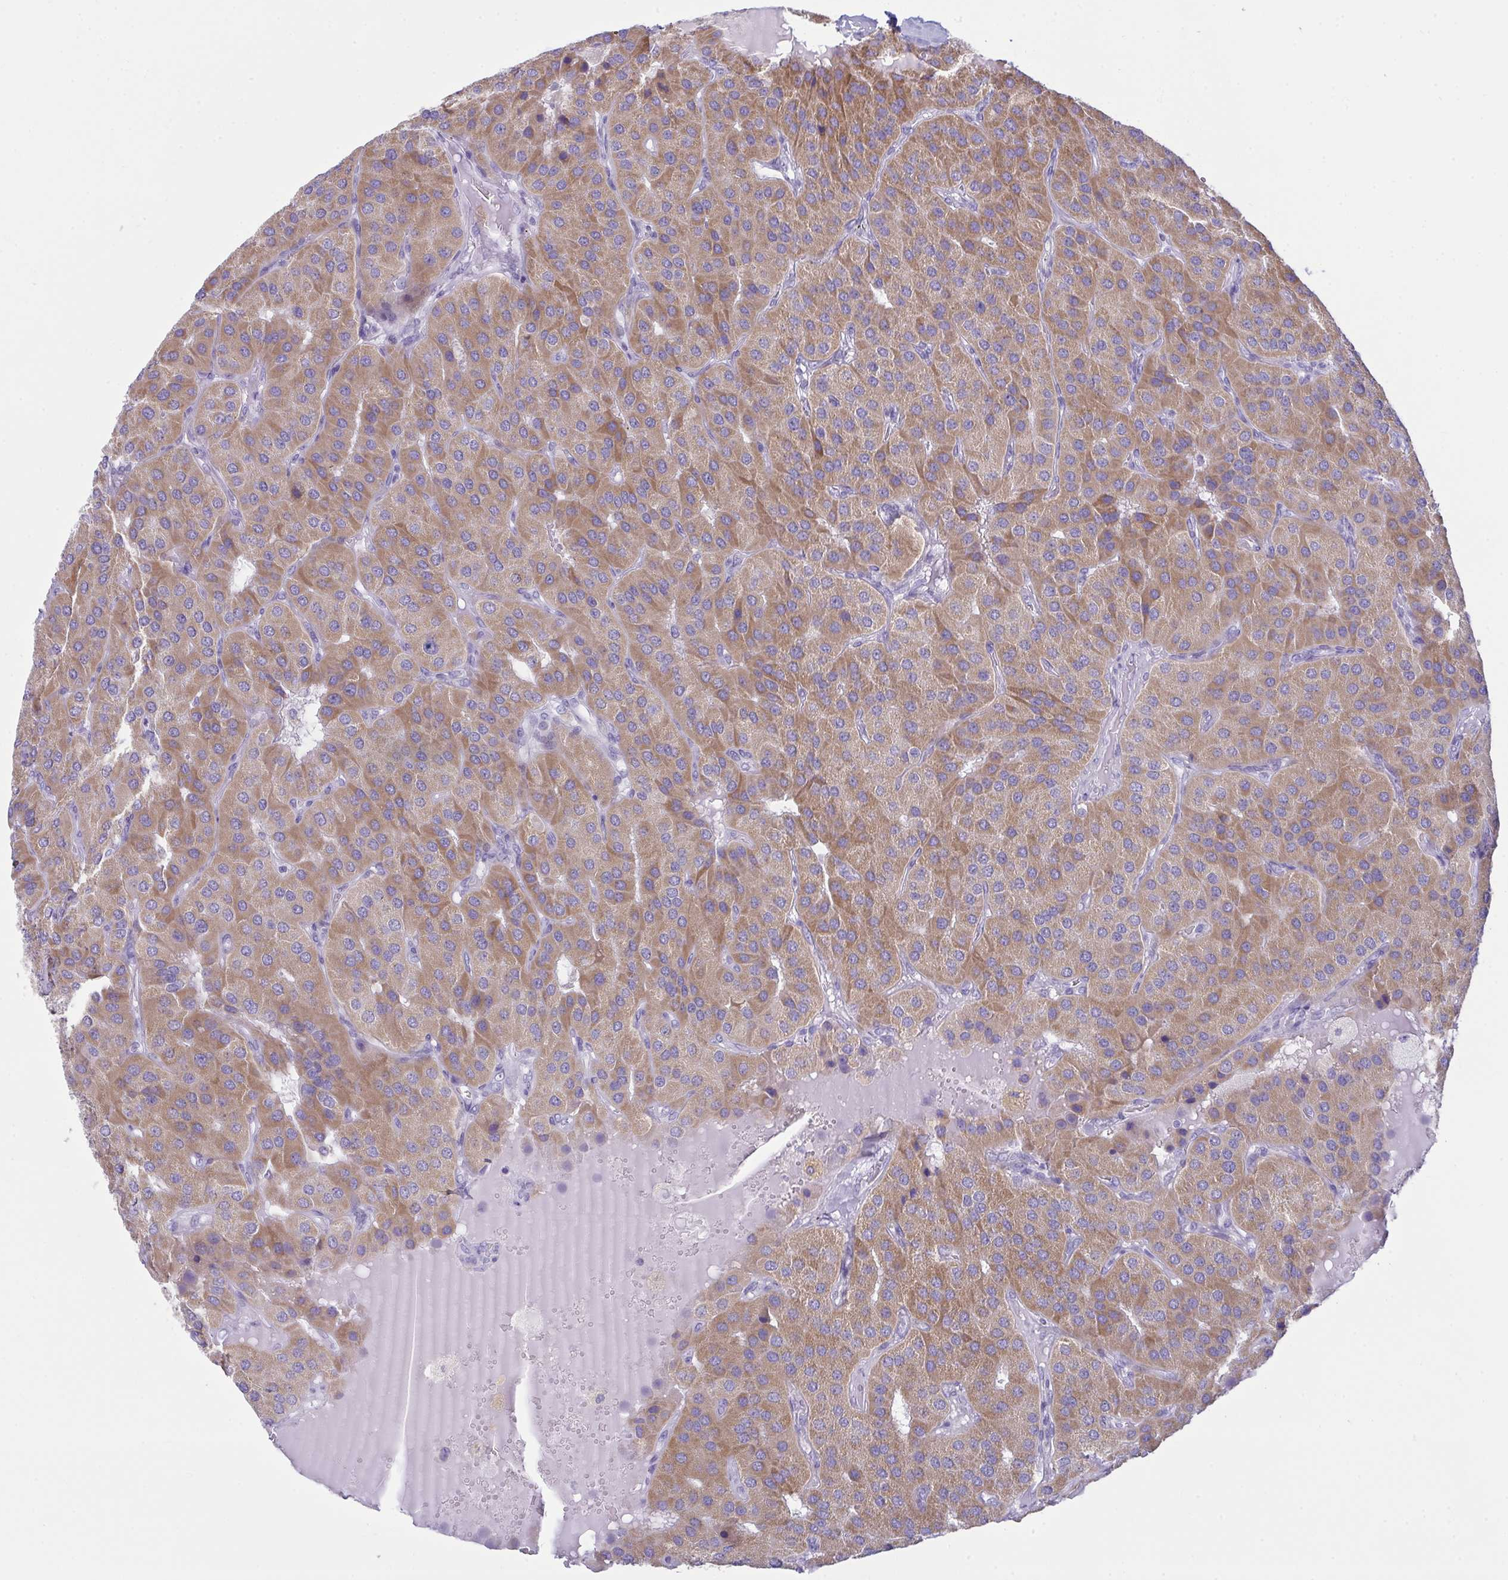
{"staining": {"intensity": "moderate", "quantity": ">75%", "location": "cytoplasmic/membranous"}, "tissue": "parathyroid gland", "cell_type": "Glandular cells", "image_type": "normal", "snomed": [{"axis": "morphology", "description": "Normal tissue, NOS"}, {"axis": "morphology", "description": "Adenoma, NOS"}, {"axis": "topography", "description": "Parathyroid gland"}], "caption": "About >75% of glandular cells in normal parathyroid gland reveal moderate cytoplasmic/membranous protein positivity as visualized by brown immunohistochemical staining.", "gene": "BBS1", "patient": {"sex": "female", "age": 86}}